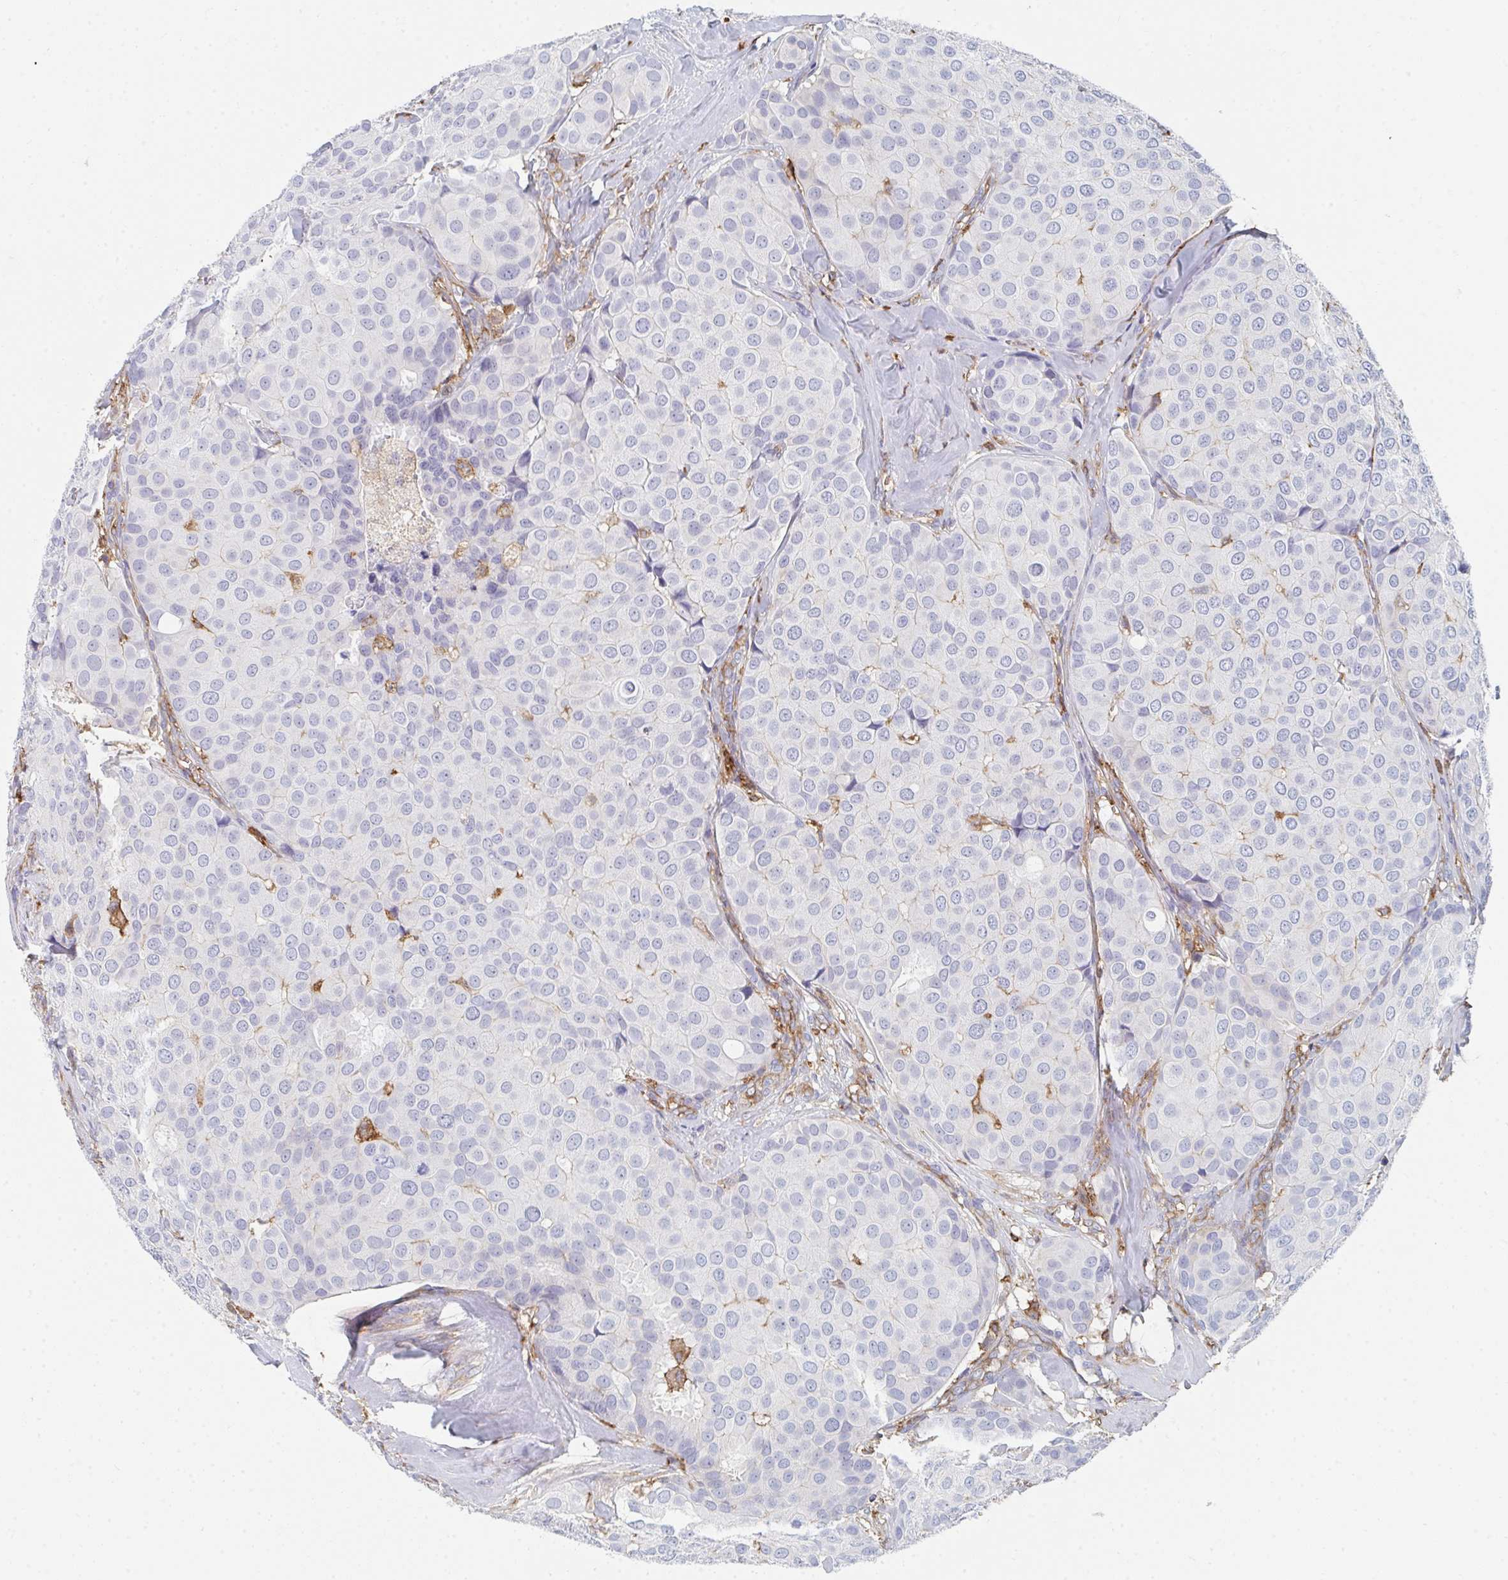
{"staining": {"intensity": "negative", "quantity": "none", "location": "none"}, "tissue": "breast cancer", "cell_type": "Tumor cells", "image_type": "cancer", "snomed": [{"axis": "morphology", "description": "Duct carcinoma"}, {"axis": "topography", "description": "Breast"}], "caption": "Tumor cells are negative for protein expression in human breast intraductal carcinoma.", "gene": "DAB2", "patient": {"sex": "female", "age": 70}}